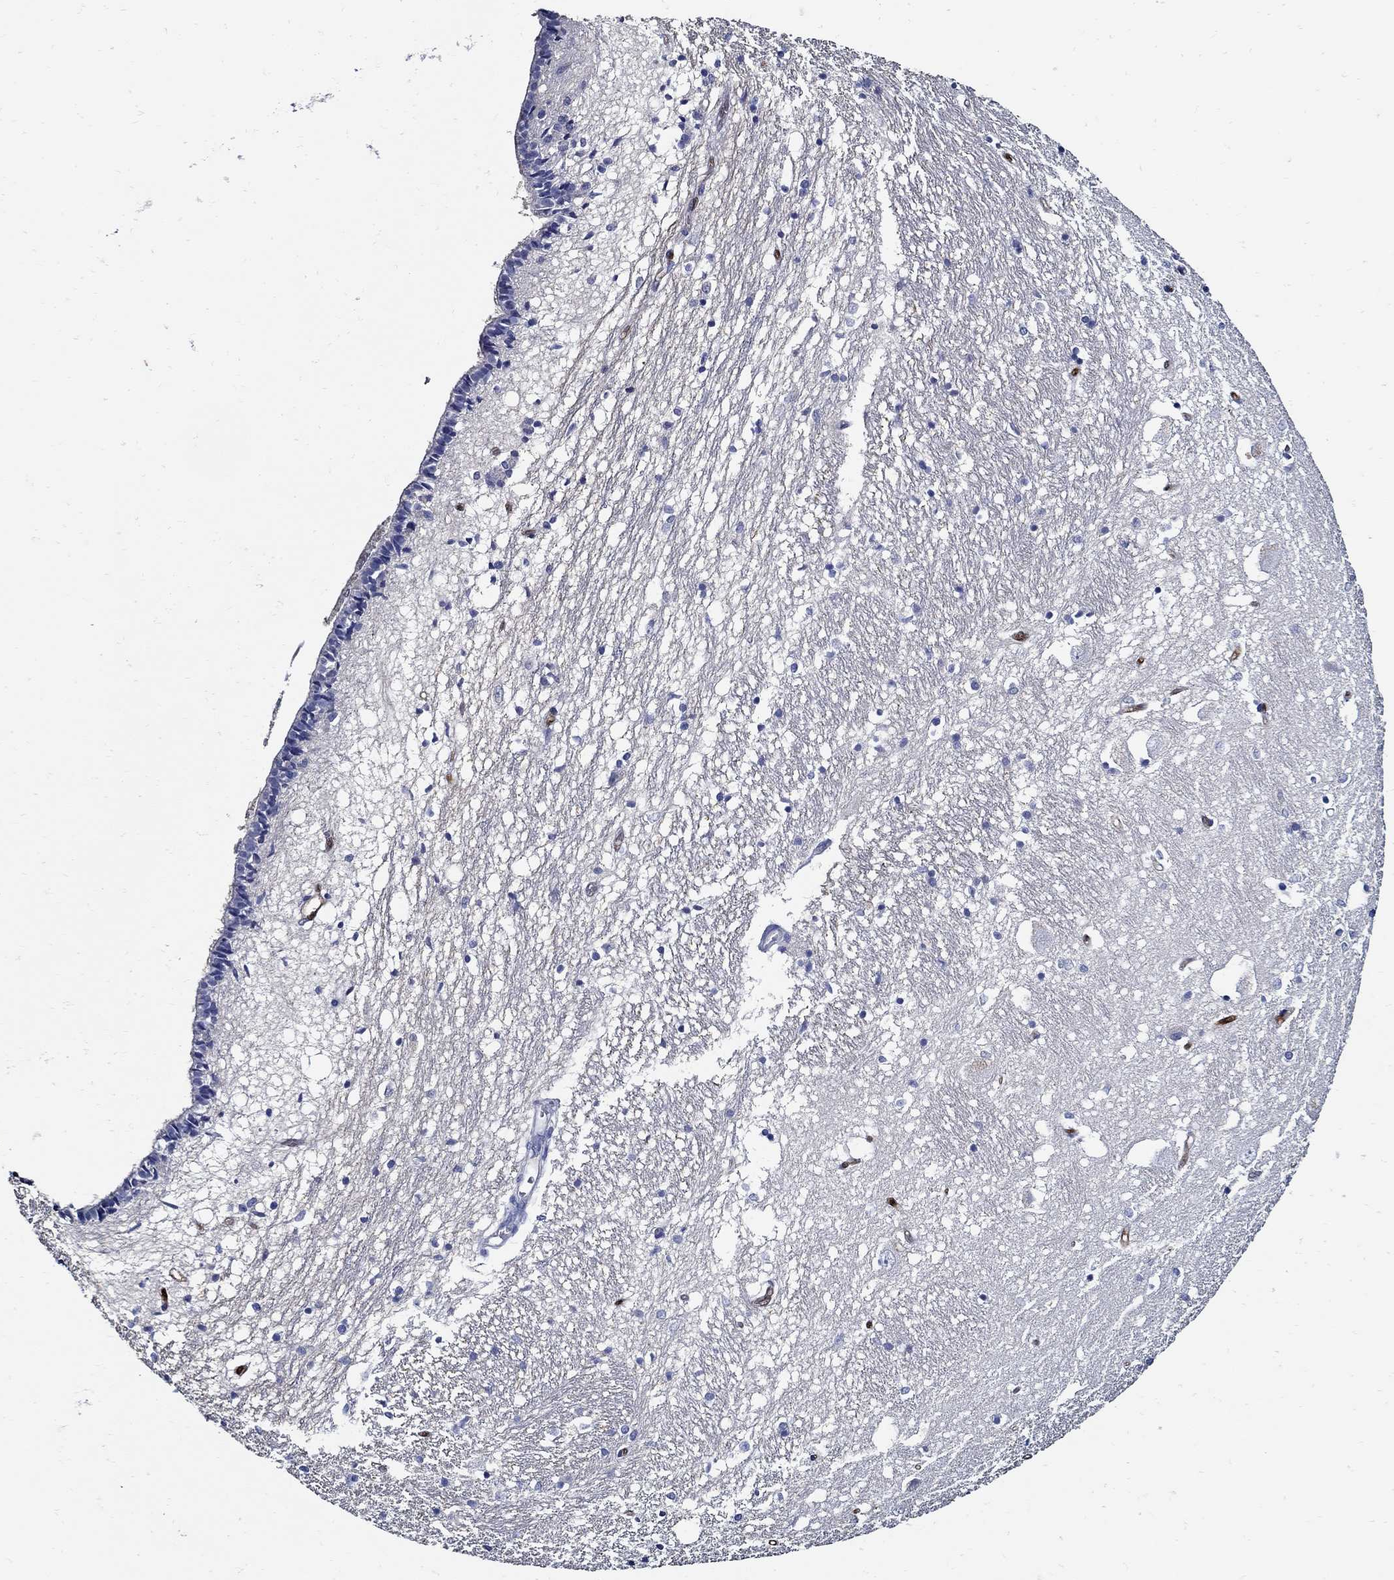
{"staining": {"intensity": "negative", "quantity": "none", "location": "none"}, "tissue": "caudate", "cell_type": "Glial cells", "image_type": "normal", "snomed": [{"axis": "morphology", "description": "Normal tissue, NOS"}, {"axis": "topography", "description": "Lateral ventricle wall"}], "caption": "A high-resolution photomicrograph shows immunohistochemistry staining of unremarkable caudate, which demonstrates no significant staining in glial cells. The staining is performed using DAB brown chromogen with nuclei counter-stained in using hematoxylin.", "gene": "PRX", "patient": {"sex": "female", "age": 71}}